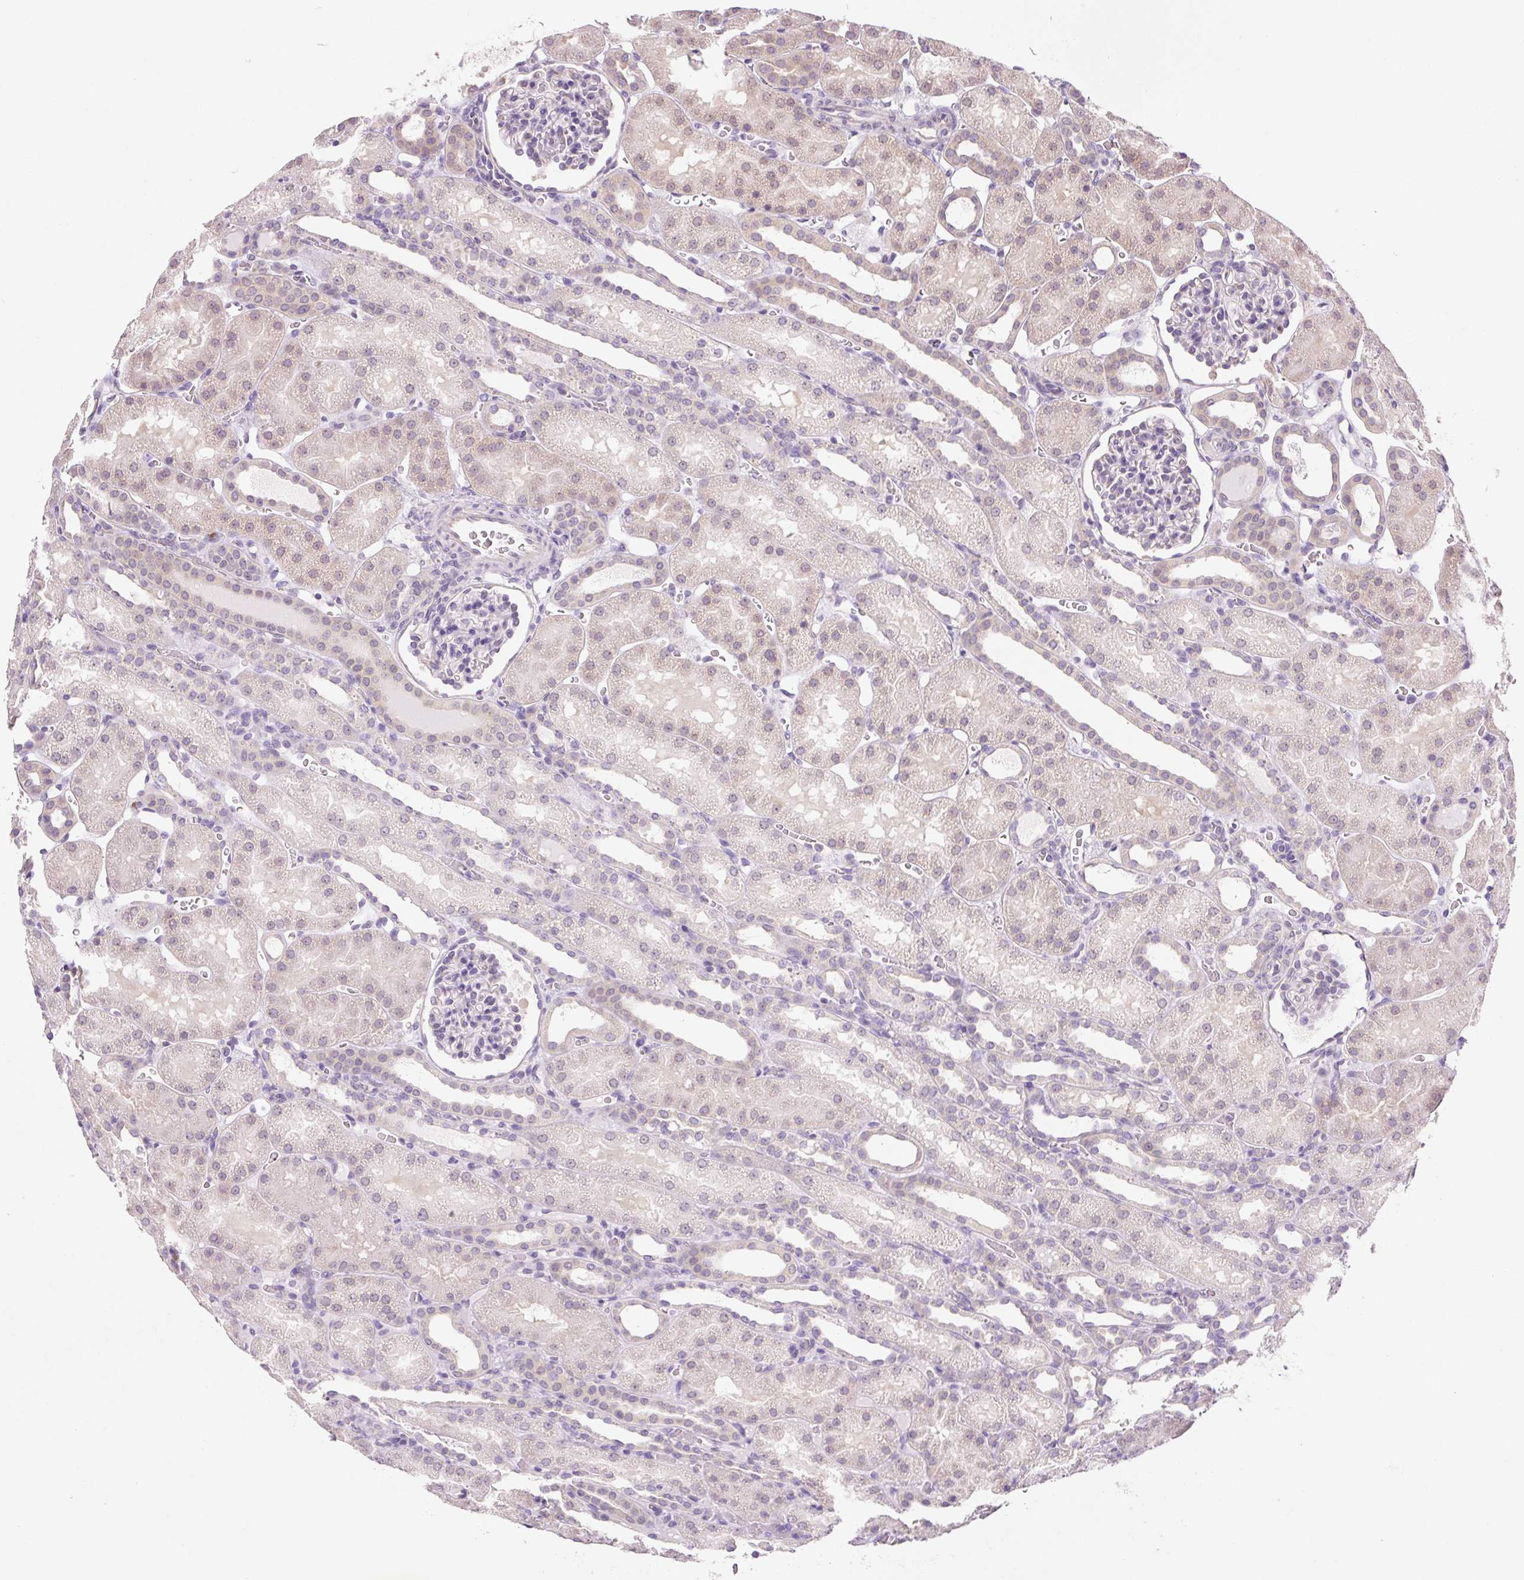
{"staining": {"intensity": "negative", "quantity": "none", "location": "none"}, "tissue": "kidney", "cell_type": "Cells in glomeruli", "image_type": "normal", "snomed": [{"axis": "morphology", "description": "Normal tissue, NOS"}, {"axis": "topography", "description": "Kidney"}], "caption": "Cells in glomeruli are negative for brown protein staining in unremarkable kidney. (Stains: DAB immunohistochemistry (IHC) with hematoxylin counter stain, Microscopy: brightfield microscopy at high magnification).", "gene": "RPL18A", "patient": {"sex": "male", "age": 2}}